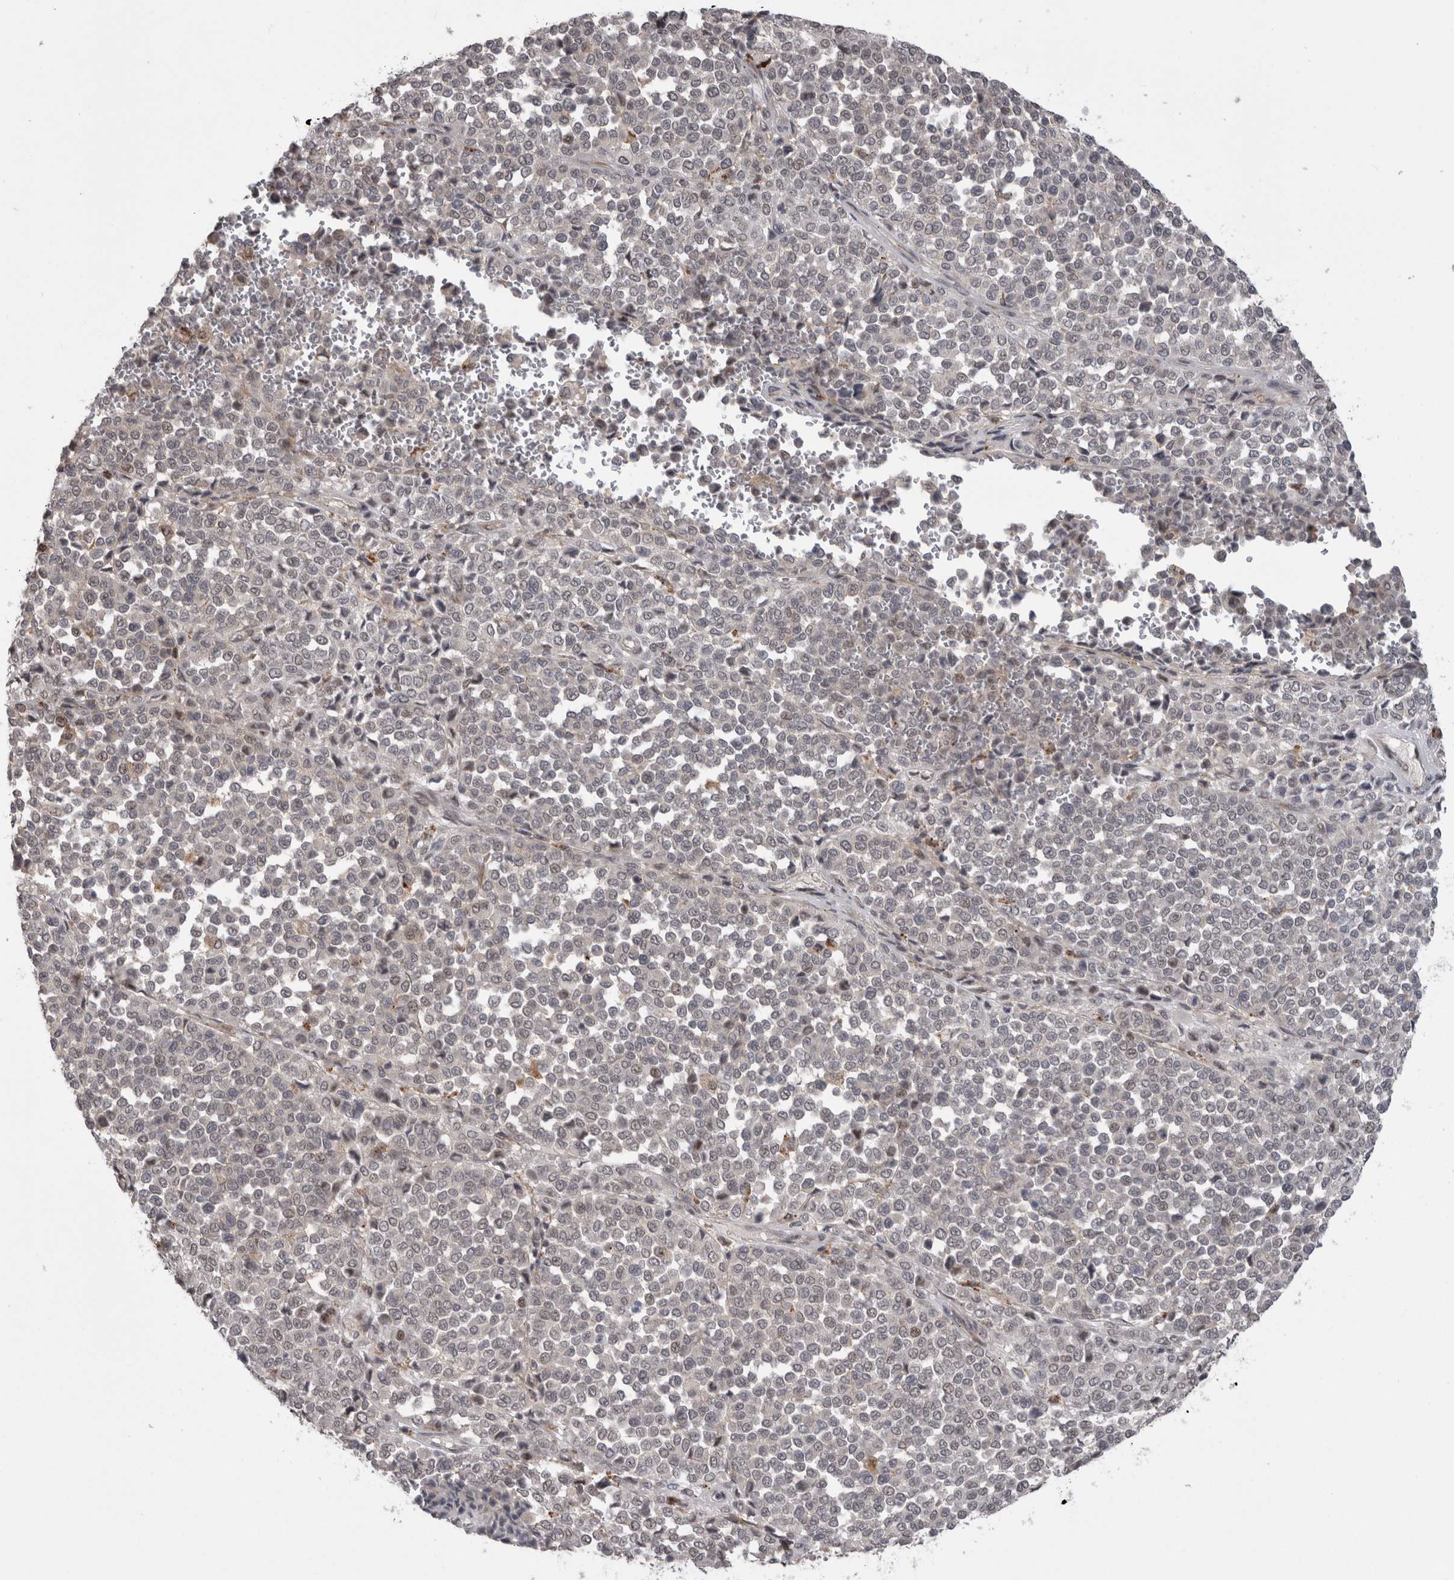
{"staining": {"intensity": "negative", "quantity": "none", "location": "none"}, "tissue": "melanoma", "cell_type": "Tumor cells", "image_type": "cancer", "snomed": [{"axis": "morphology", "description": "Malignant melanoma, Metastatic site"}, {"axis": "topography", "description": "Pancreas"}], "caption": "A high-resolution histopathology image shows immunohistochemistry staining of melanoma, which displays no significant positivity in tumor cells.", "gene": "MTBP", "patient": {"sex": "female", "age": 30}}